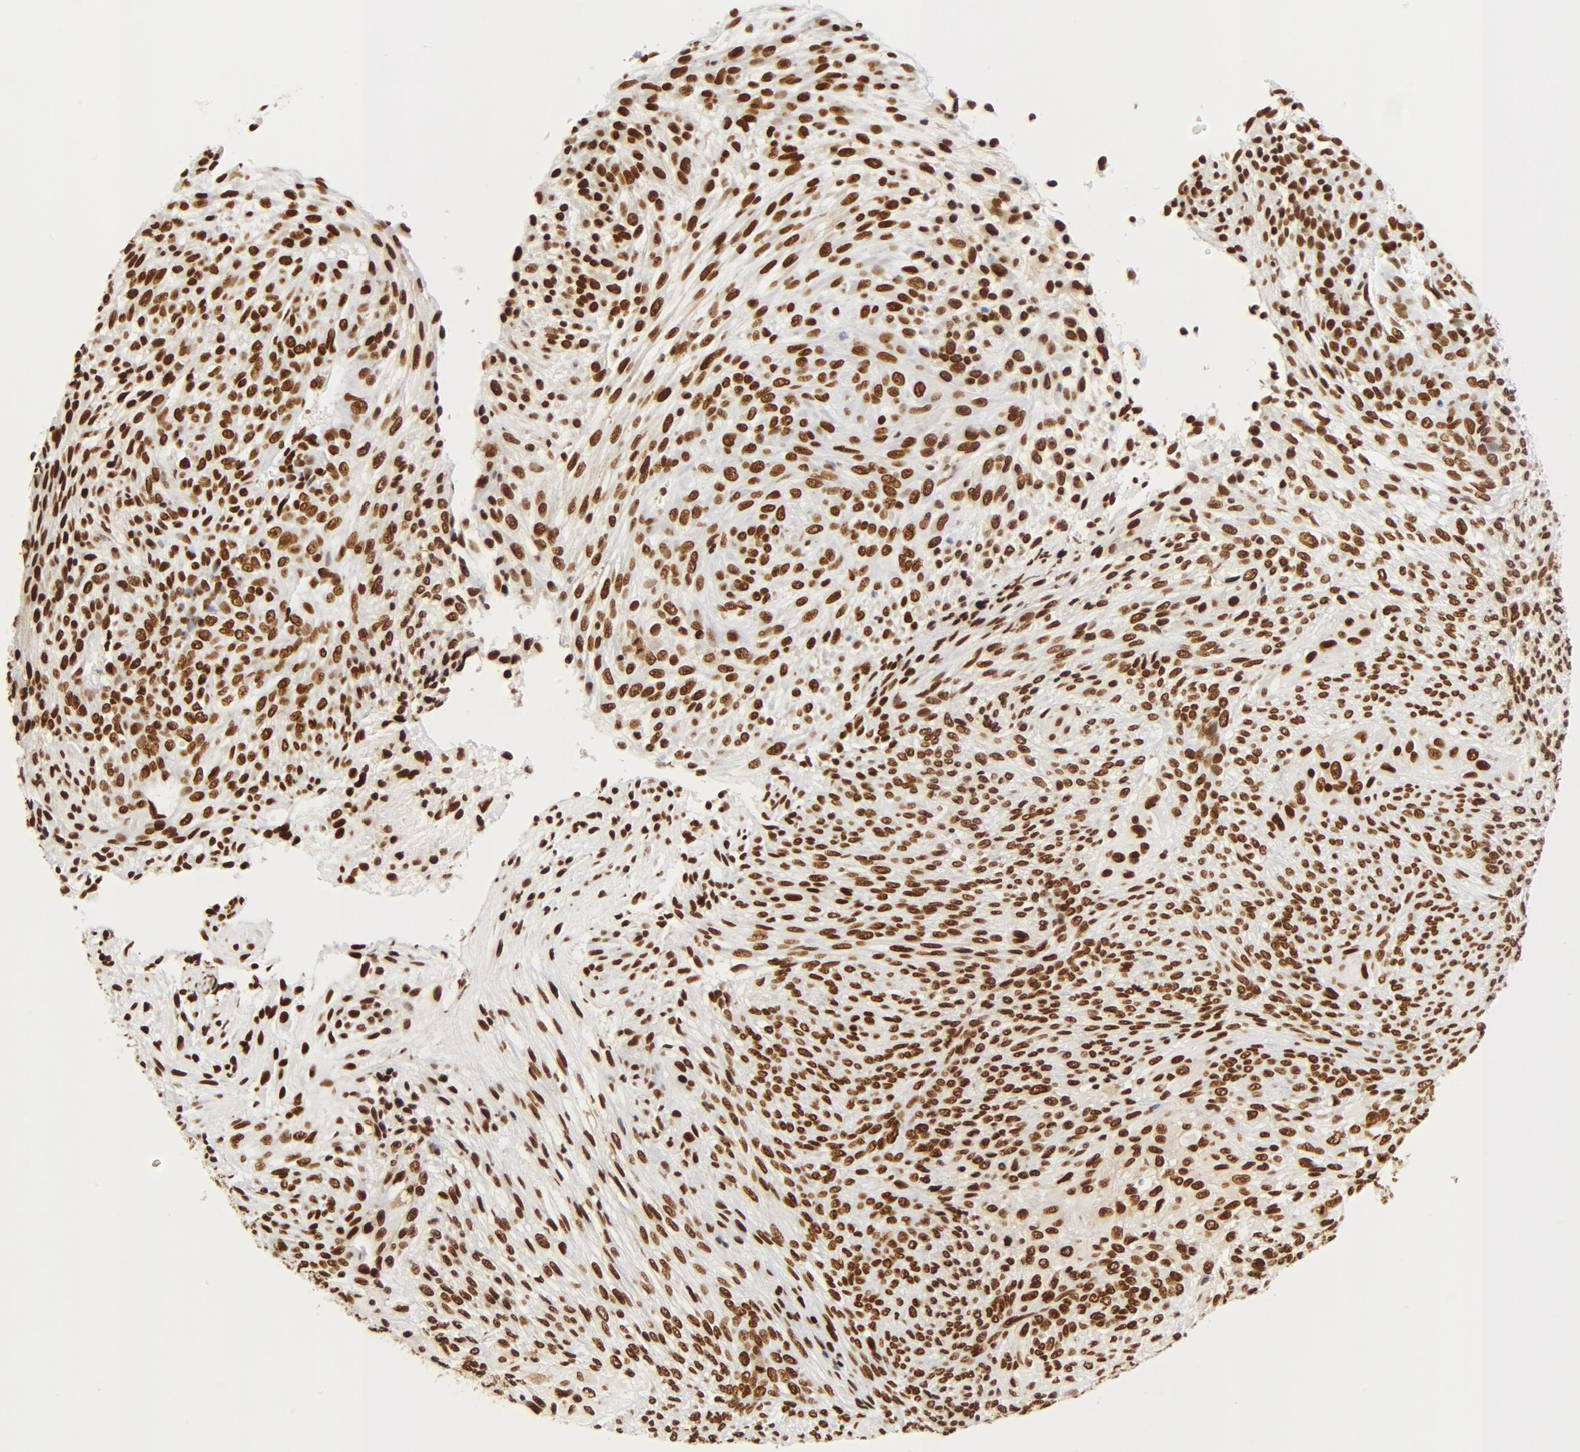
{"staining": {"intensity": "strong", "quantity": ">75%", "location": "nuclear"}, "tissue": "glioma", "cell_type": "Tumor cells", "image_type": "cancer", "snomed": [{"axis": "morphology", "description": "Glioma, malignant, High grade"}, {"axis": "topography", "description": "Cerebral cortex"}], "caption": "A brown stain labels strong nuclear staining of a protein in high-grade glioma (malignant) tumor cells. (Stains: DAB (3,3'-diaminobenzidine) in brown, nuclei in blue, Microscopy: brightfield microscopy at high magnification).", "gene": "CTBP1", "patient": {"sex": "female", "age": 55}}